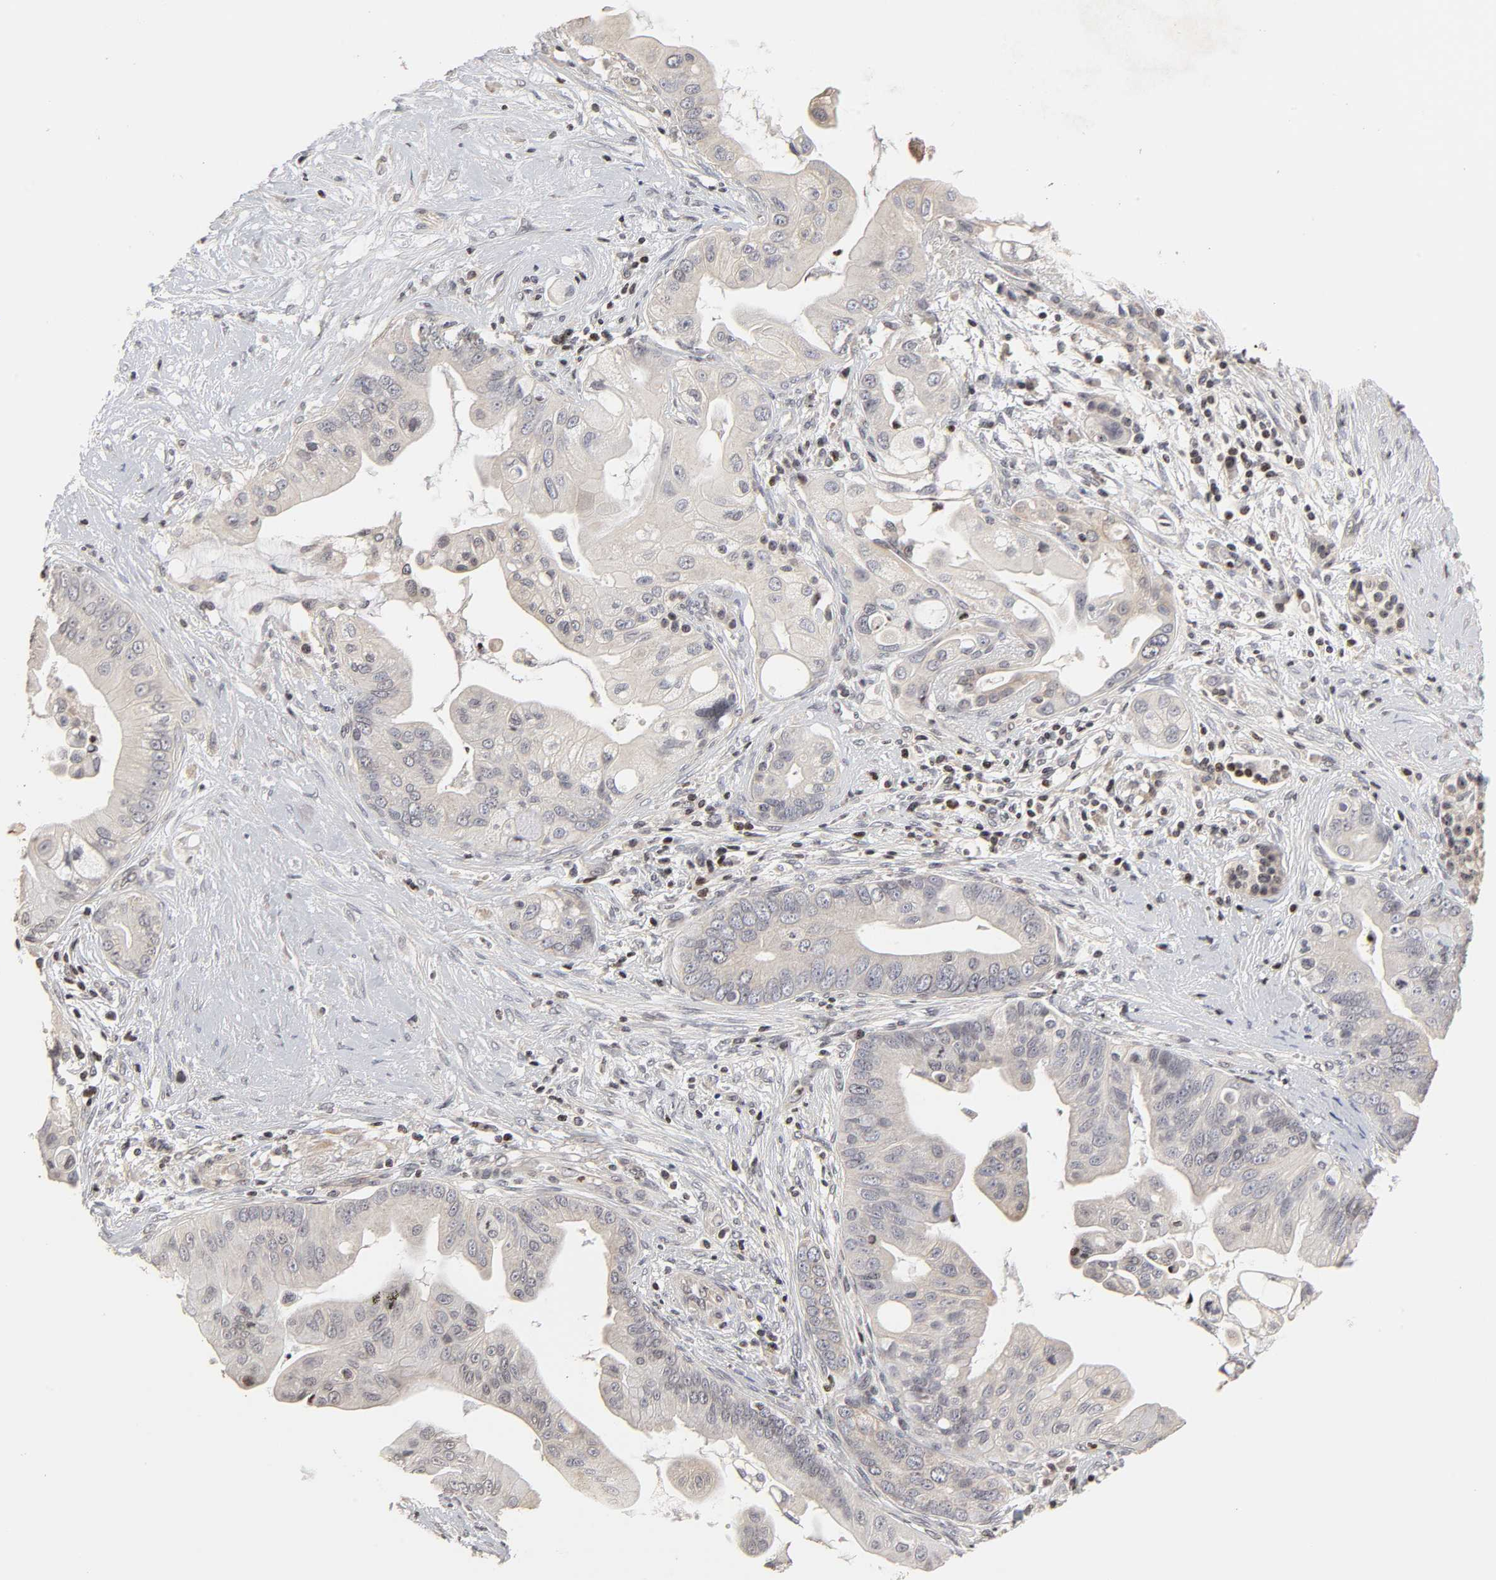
{"staining": {"intensity": "negative", "quantity": "none", "location": "none"}, "tissue": "pancreatic cancer", "cell_type": "Tumor cells", "image_type": "cancer", "snomed": [{"axis": "morphology", "description": "Adenocarcinoma, NOS"}, {"axis": "topography", "description": "Pancreas"}], "caption": "Immunohistochemistry micrograph of pancreatic cancer stained for a protein (brown), which reveals no staining in tumor cells.", "gene": "ZNF473", "patient": {"sex": "female", "age": 75}}